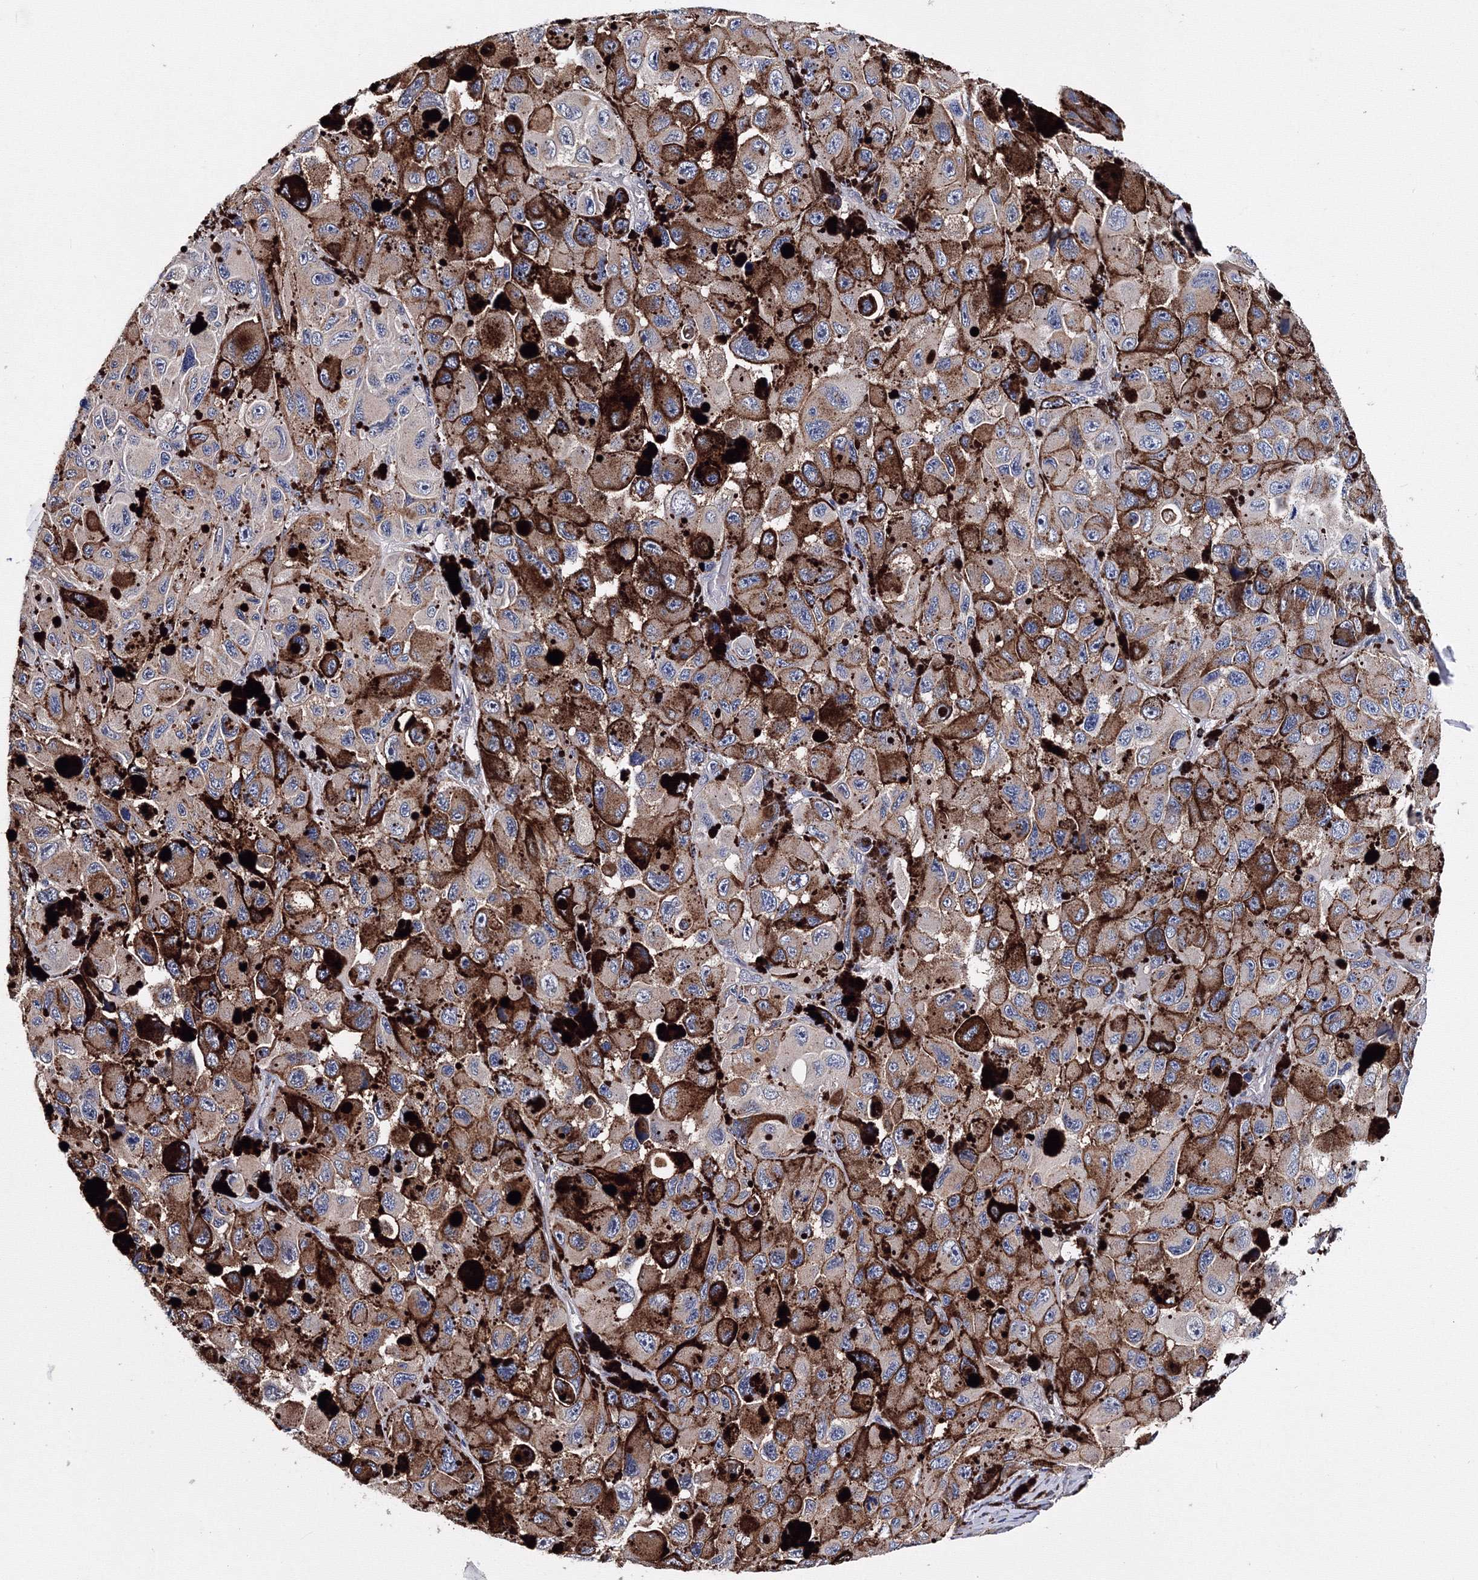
{"staining": {"intensity": "strong", "quantity": ">75%", "location": "cytoplasmic/membranous"}, "tissue": "melanoma", "cell_type": "Tumor cells", "image_type": "cancer", "snomed": [{"axis": "morphology", "description": "Malignant melanoma, NOS"}, {"axis": "topography", "description": "Skin"}], "caption": "DAB (3,3'-diaminobenzidine) immunohistochemical staining of melanoma demonstrates strong cytoplasmic/membranous protein positivity in about >75% of tumor cells.", "gene": "PHYKPL", "patient": {"sex": "female", "age": 73}}